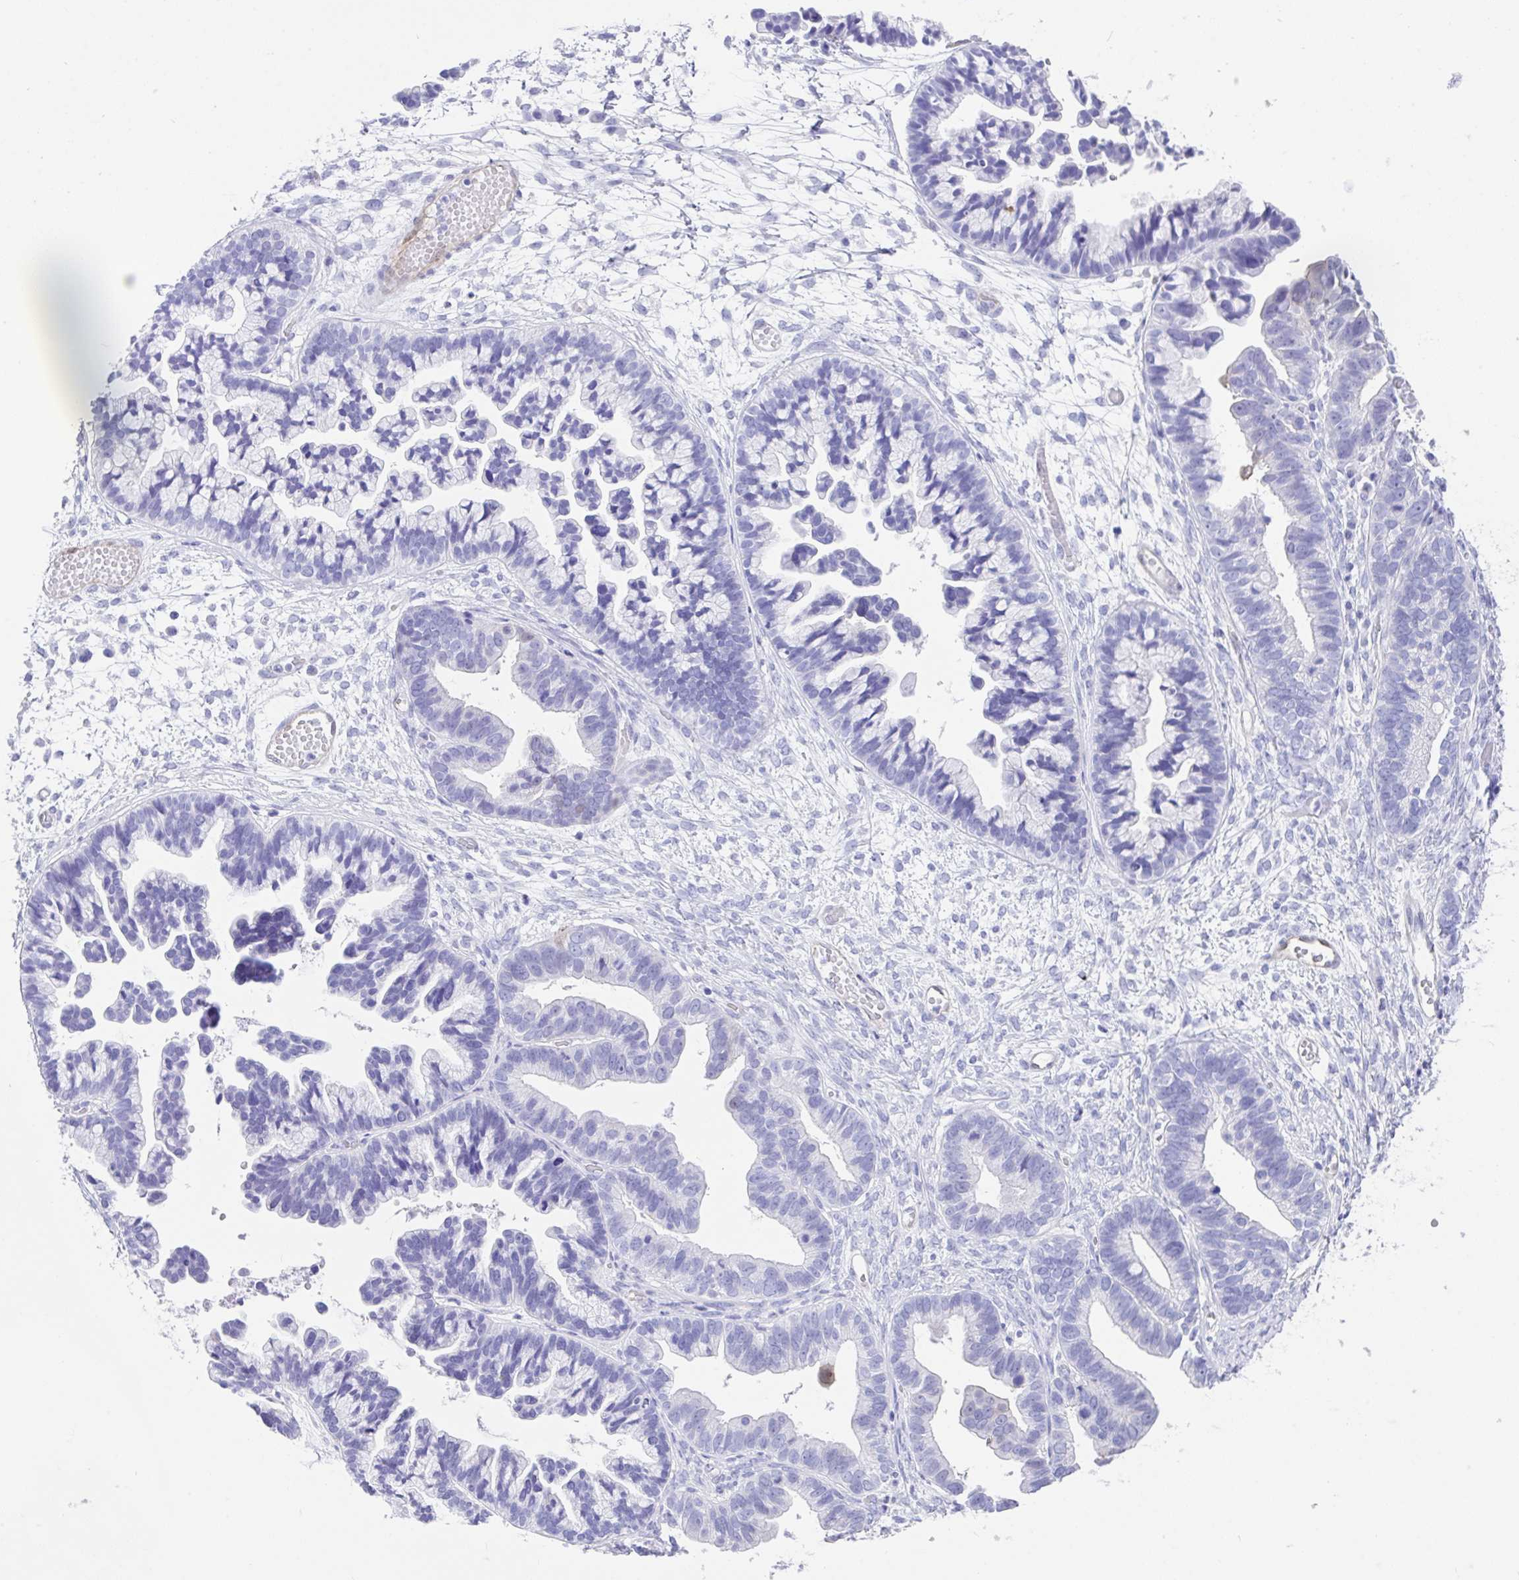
{"staining": {"intensity": "negative", "quantity": "none", "location": "none"}, "tissue": "ovarian cancer", "cell_type": "Tumor cells", "image_type": "cancer", "snomed": [{"axis": "morphology", "description": "Cystadenocarcinoma, serous, NOS"}, {"axis": "topography", "description": "Ovary"}], "caption": "An image of human ovarian cancer is negative for staining in tumor cells. Brightfield microscopy of immunohistochemistry (IHC) stained with DAB (3,3'-diaminobenzidine) (brown) and hematoxylin (blue), captured at high magnification.", "gene": "FAM107A", "patient": {"sex": "female", "age": 56}}